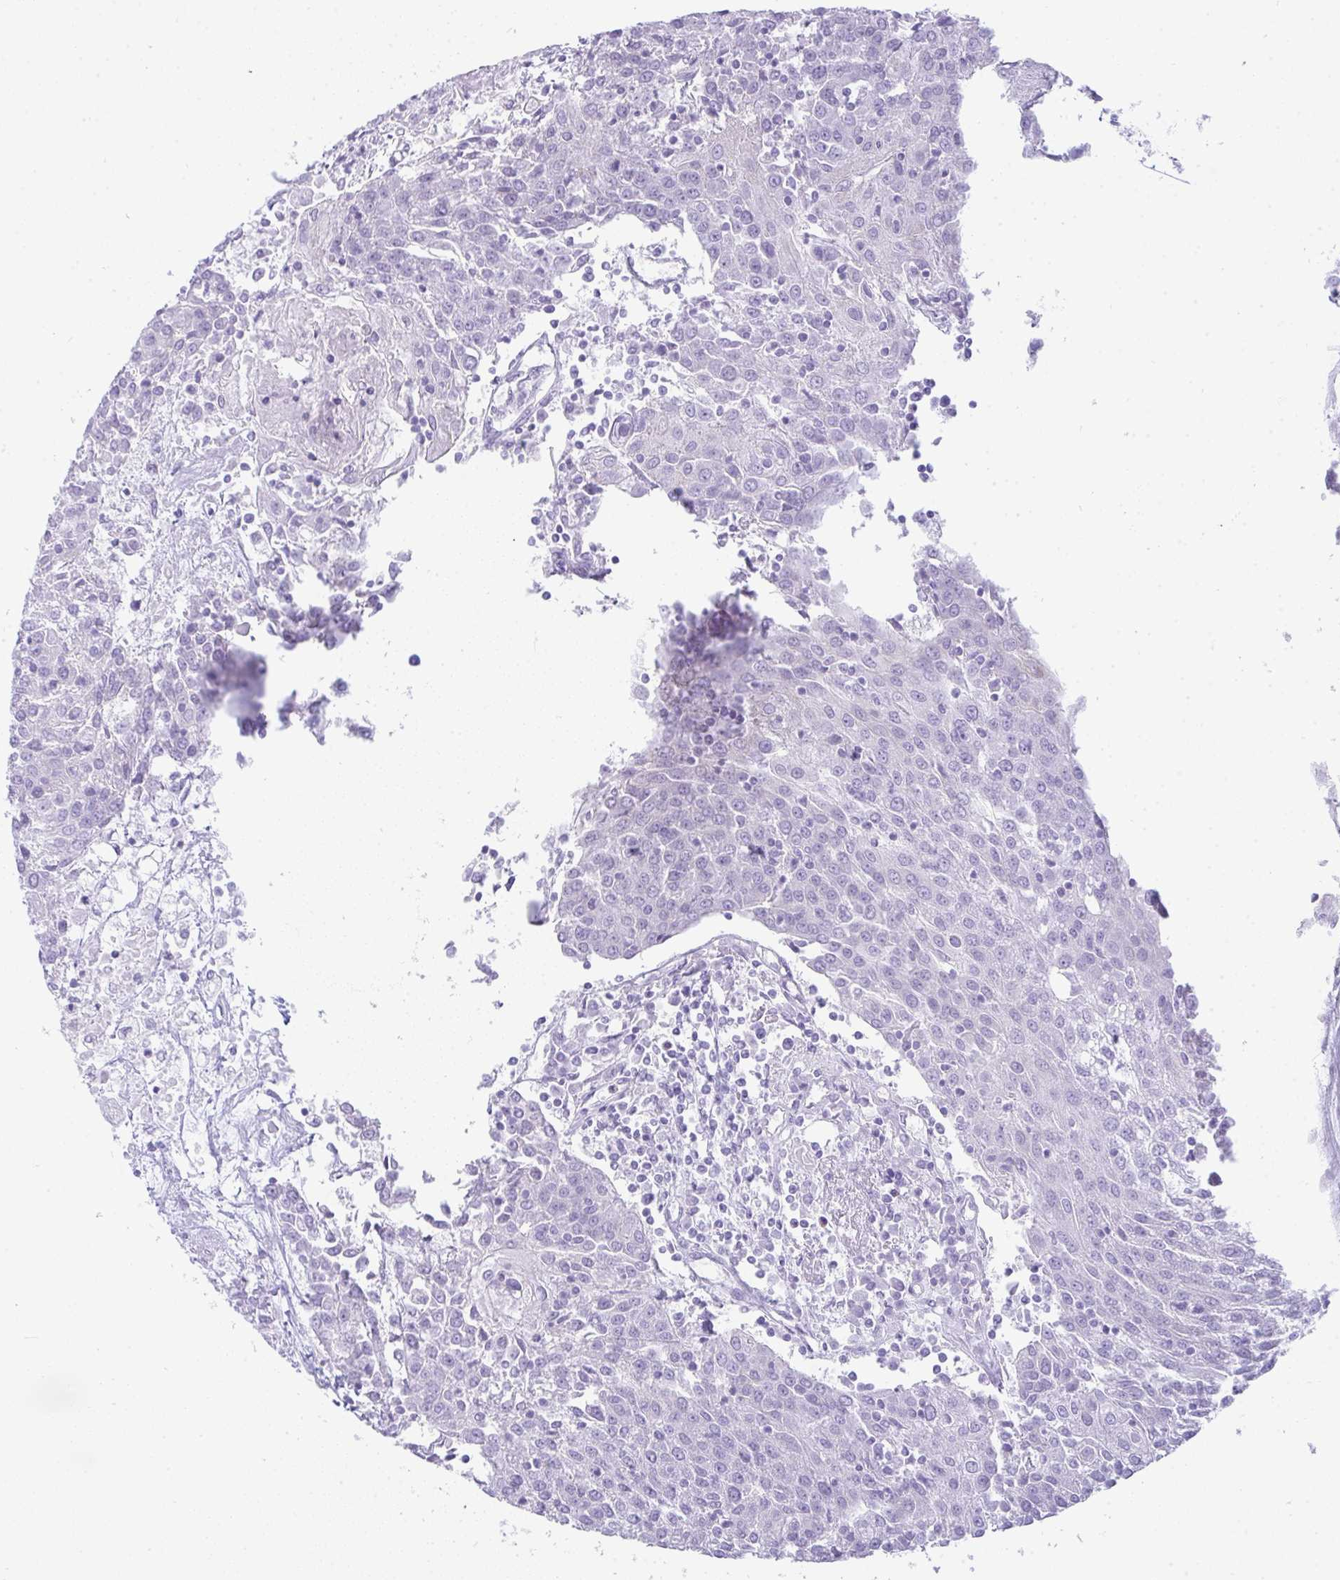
{"staining": {"intensity": "negative", "quantity": "none", "location": "none"}, "tissue": "urothelial cancer", "cell_type": "Tumor cells", "image_type": "cancer", "snomed": [{"axis": "morphology", "description": "Urothelial carcinoma, High grade"}, {"axis": "topography", "description": "Urinary bladder"}], "caption": "Immunohistochemical staining of urothelial carcinoma (high-grade) displays no significant expression in tumor cells.", "gene": "RASL10A", "patient": {"sex": "female", "age": 85}}